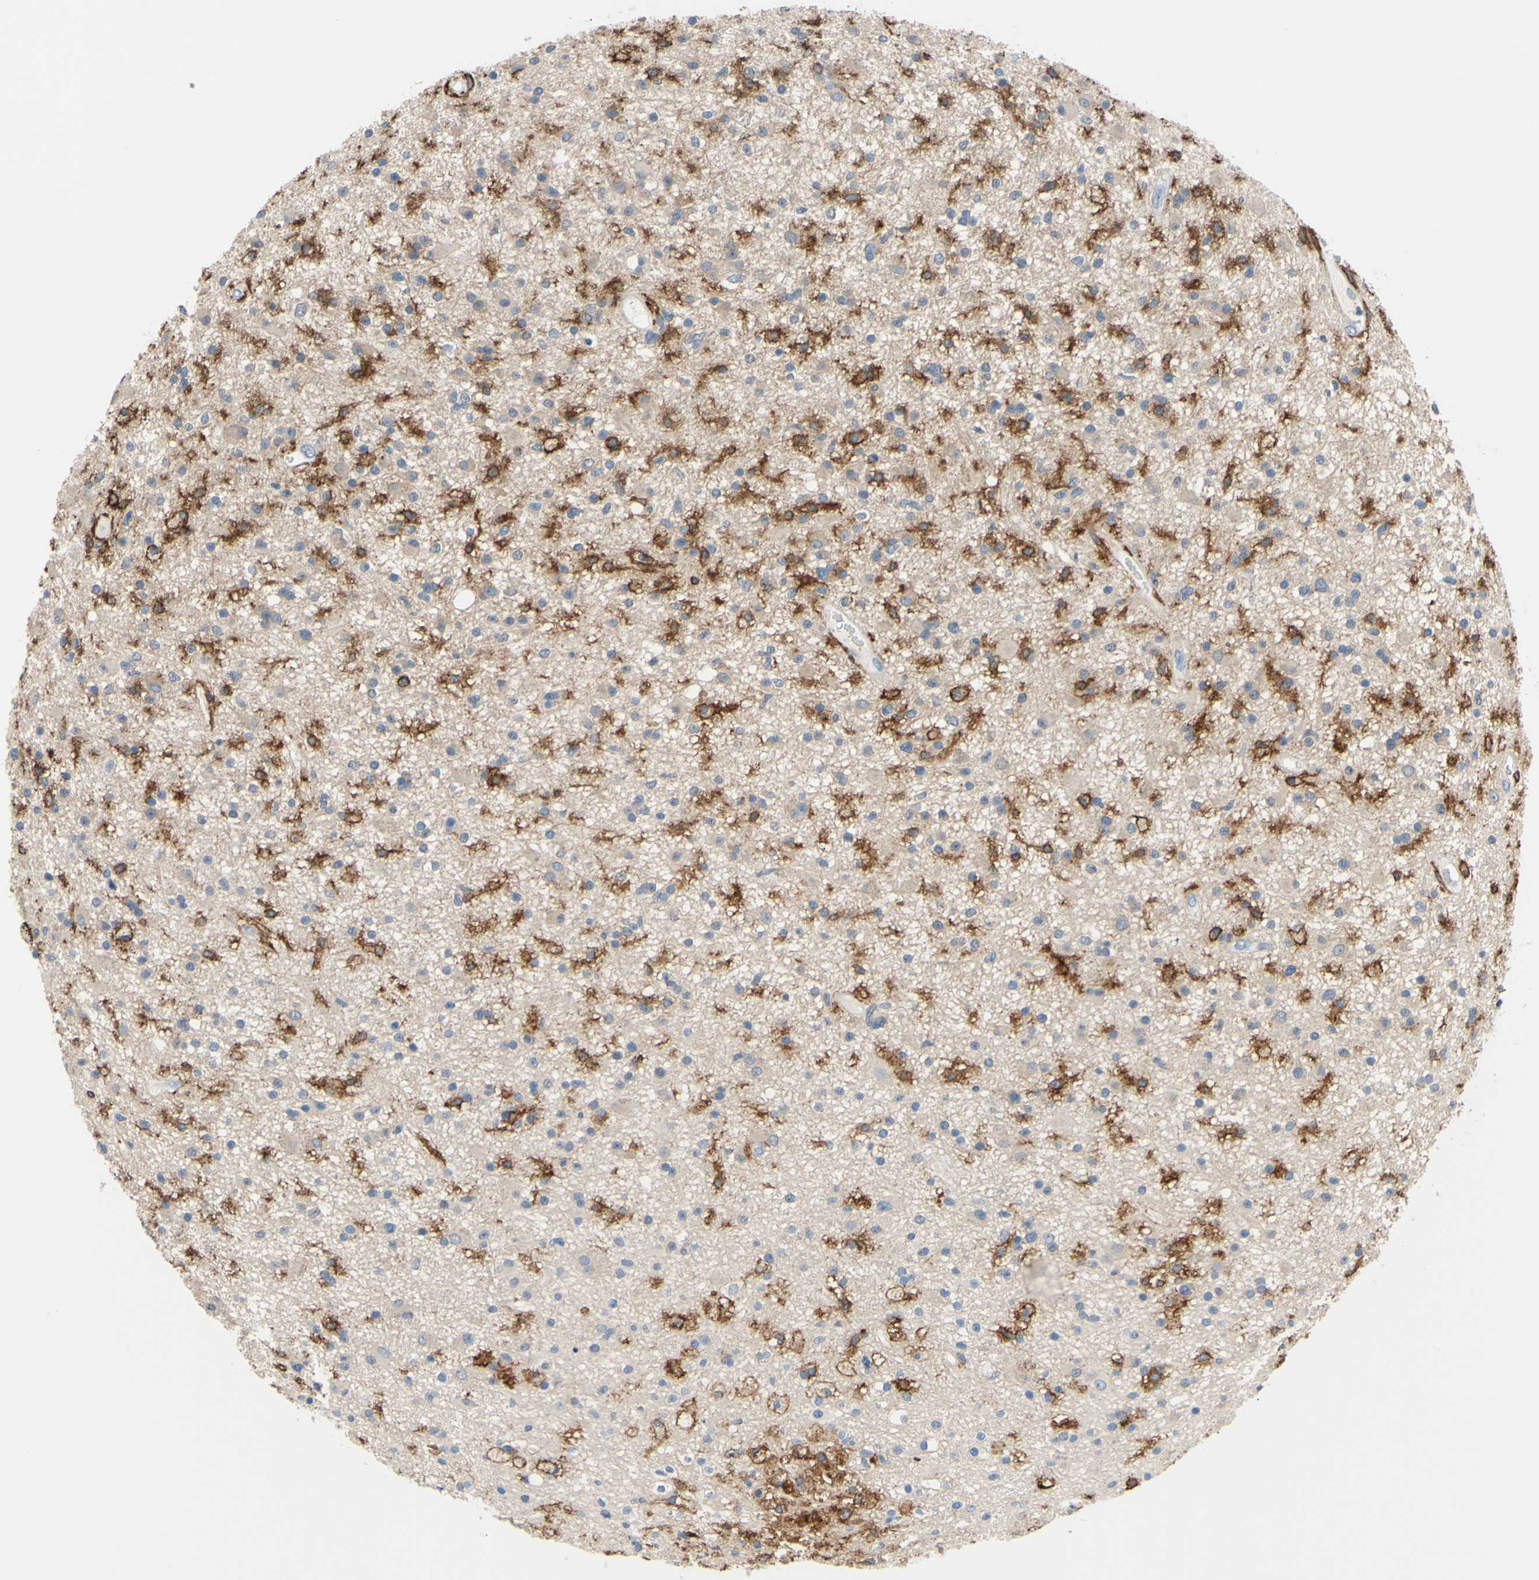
{"staining": {"intensity": "negative", "quantity": "none", "location": "none"}, "tissue": "glioma", "cell_type": "Tumor cells", "image_type": "cancer", "snomed": [{"axis": "morphology", "description": "Glioma, malignant, High grade"}, {"axis": "topography", "description": "Brain"}], "caption": "Tumor cells are negative for protein expression in human malignant glioma (high-grade). (Brightfield microscopy of DAB (3,3'-diaminobenzidine) IHC at high magnification).", "gene": "FCGR2A", "patient": {"sex": "male", "age": 33}}